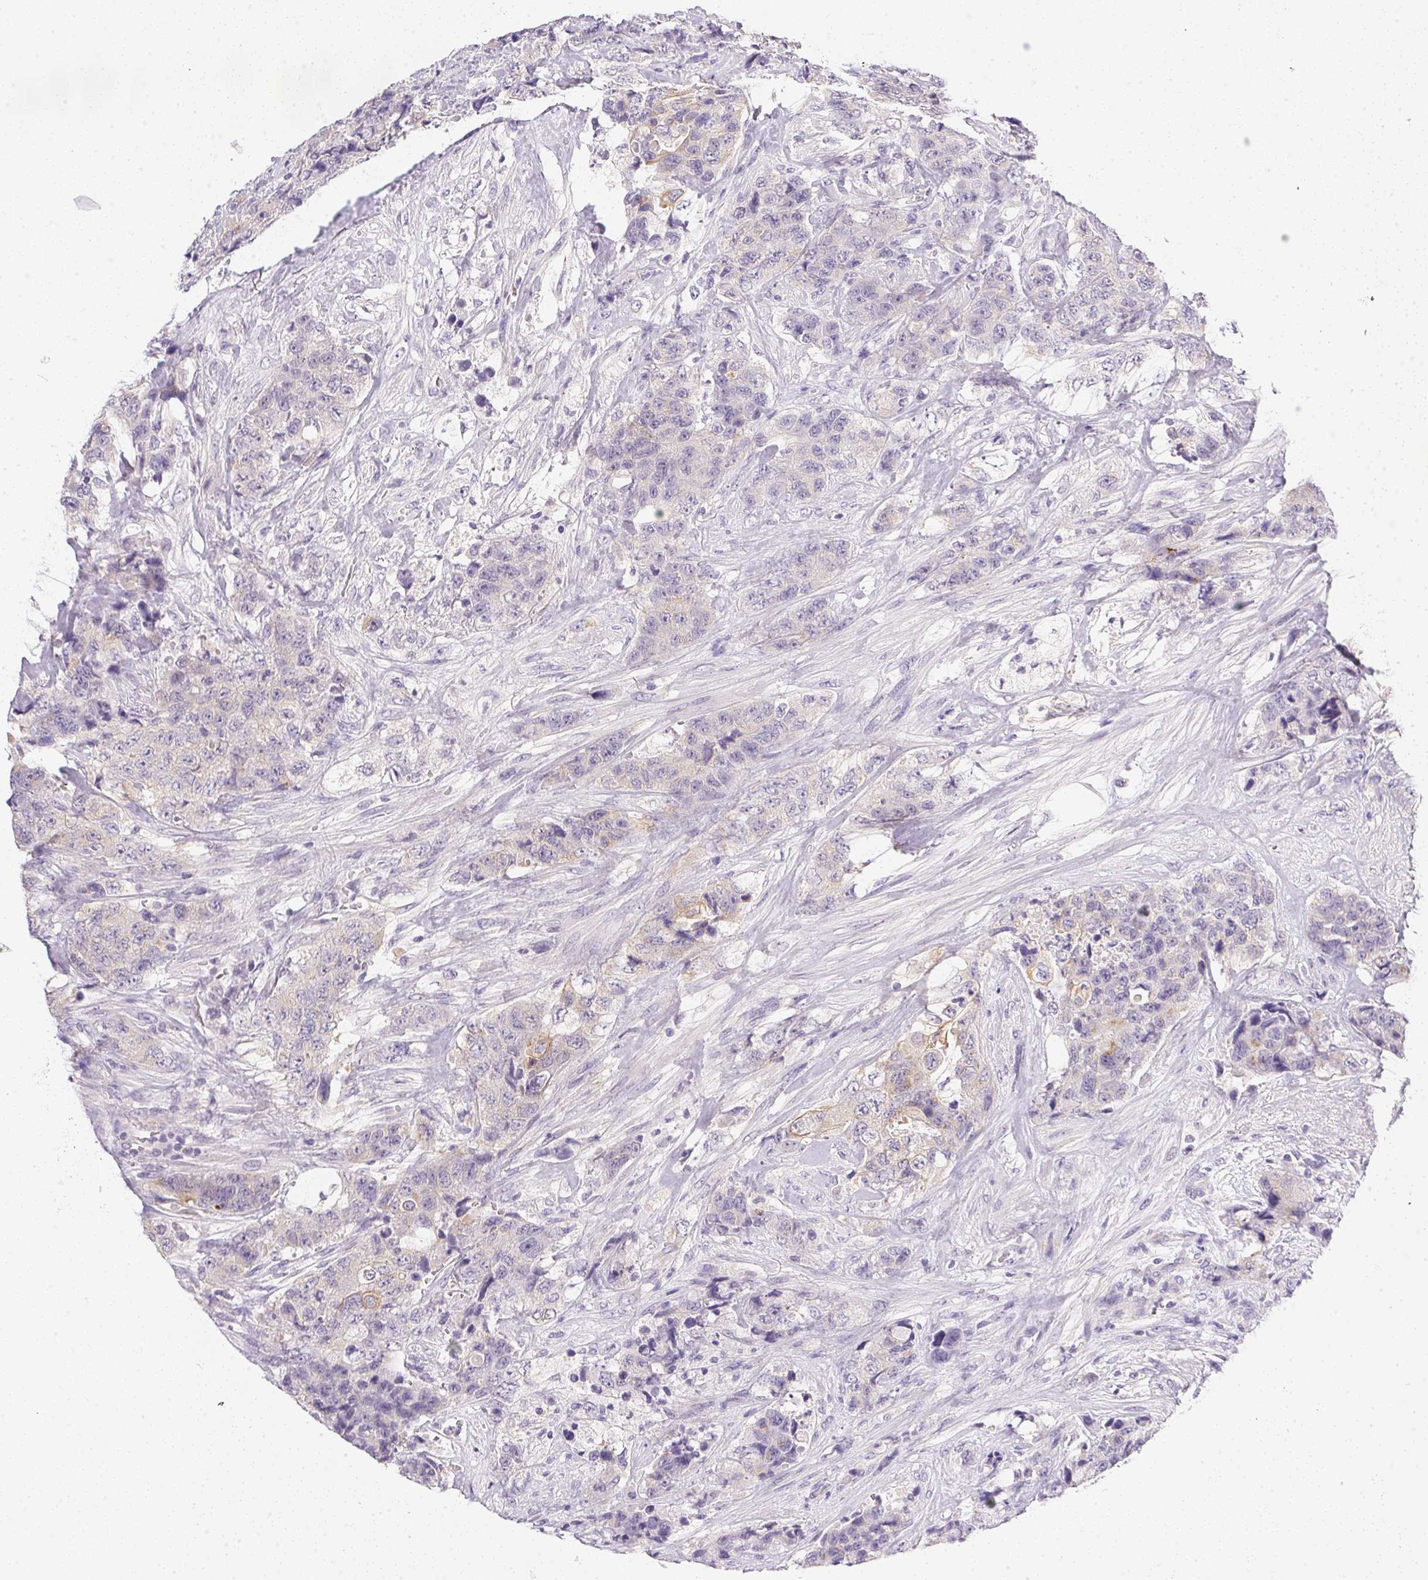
{"staining": {"intensity": "negative", "quantity": "none", "location": "none"}, "tissue": "urothelial cancer", "cell_type": "Tumor cells", "image_type": "cancer", "snomed": [{"axis": "morphology", "description": "Urothelial carcinoma, High grade"}, {"axis": "topography", "description": "Urinary bladder"}], "caption": "IHC of human urothelial carcinoma (high-grade) reveals no positivity in tumor cells.", "gene": "SLC17A7", "patient": {"sex": "female", "age": 78}}